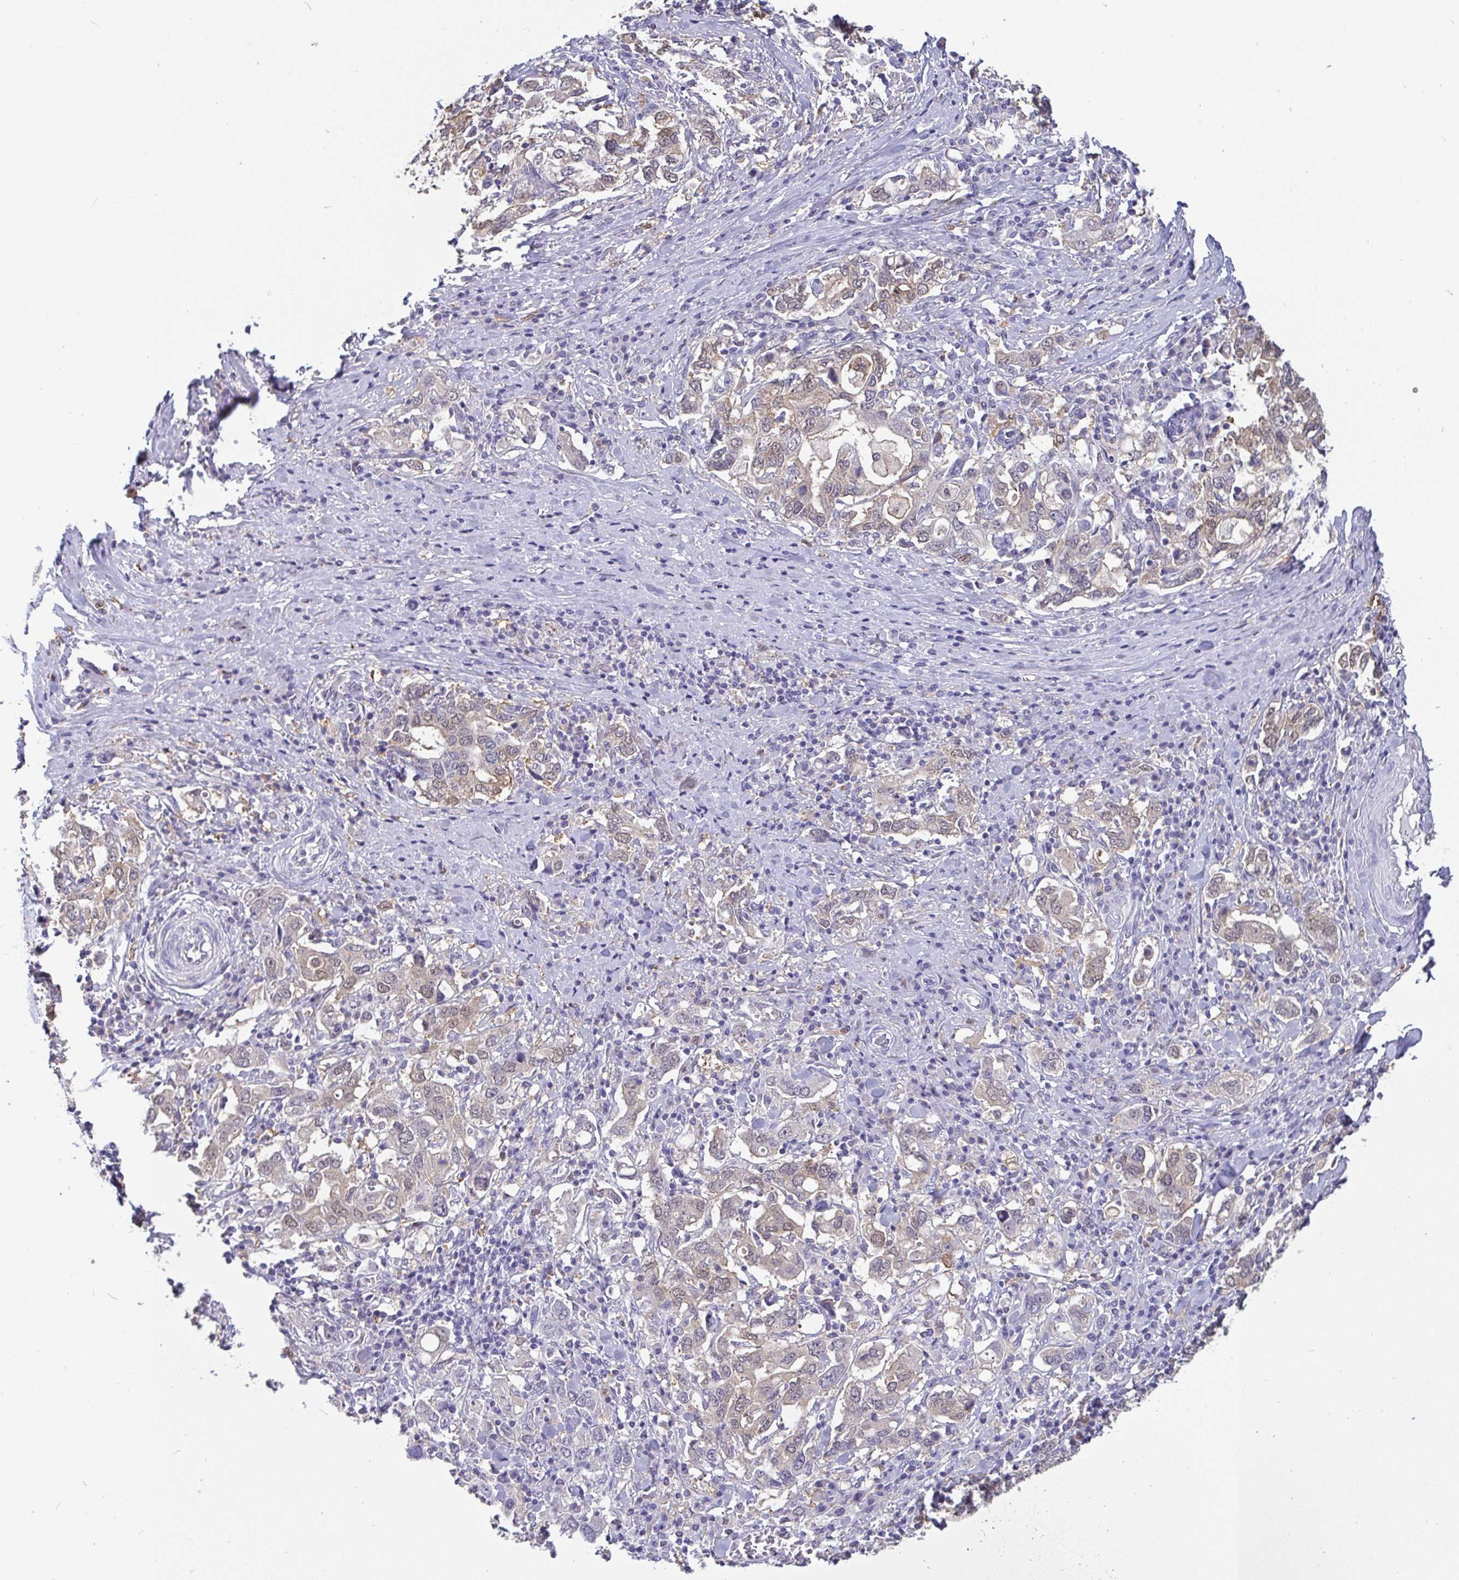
{"staining": {"intensity": "weak", "quantity": "<25%", "location": "cytoplasmic/membranous,nuclear"}, "tissue": "stomach cancer", "cell_type": "Tumor cells", "image_type": "cancer", "snomed": [{"axis": "morphology", "description": "Adenocarcinoma, NOS"}, {"axis": "topography", "description": "Stomach, upper"}, {"axis": "topography", "description": "Stomach"}], "caption": "Tumor cells show no significant protein positivity in adenocarcinoma (stomach).", "gene": "IDH1", "patient": {"sex": "male", "age": 62}}